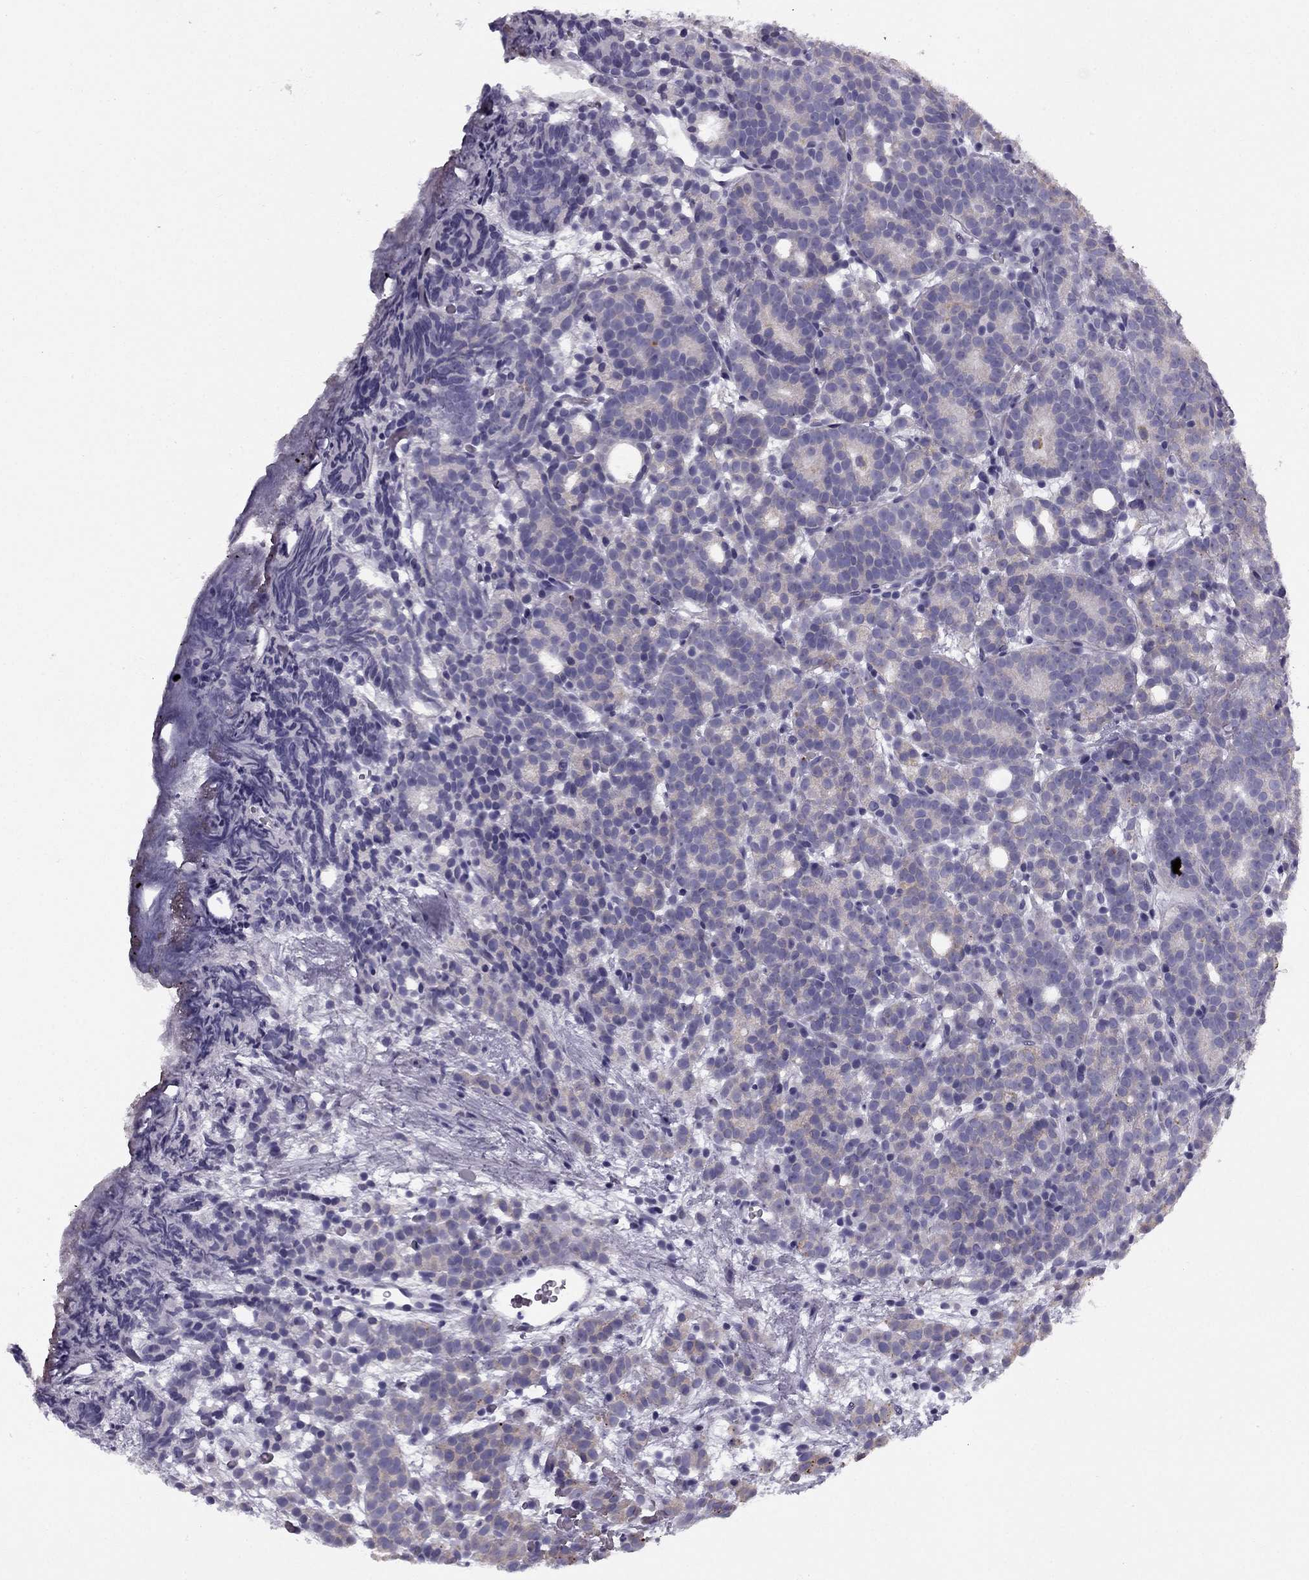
{"staining": {"intensity": "weak", "quantity": "<25%", "location": "cytoplasmic/membranous"}, "tissue": "prostate cancer", "cell_type": "Tumor cells", "image_type": "cancer", "snomed": [{"axis": "morphology", "description": "Adenocarcinoma, High grade"}, {"axis": "topography", "description": "Prostate"}], "caption": "IHC image of prostate cancer stained for a protein (brown), which displays no expression in tumor cells.", "gene": "MC5R", "patient": {"sex": "male", "age": 53}}